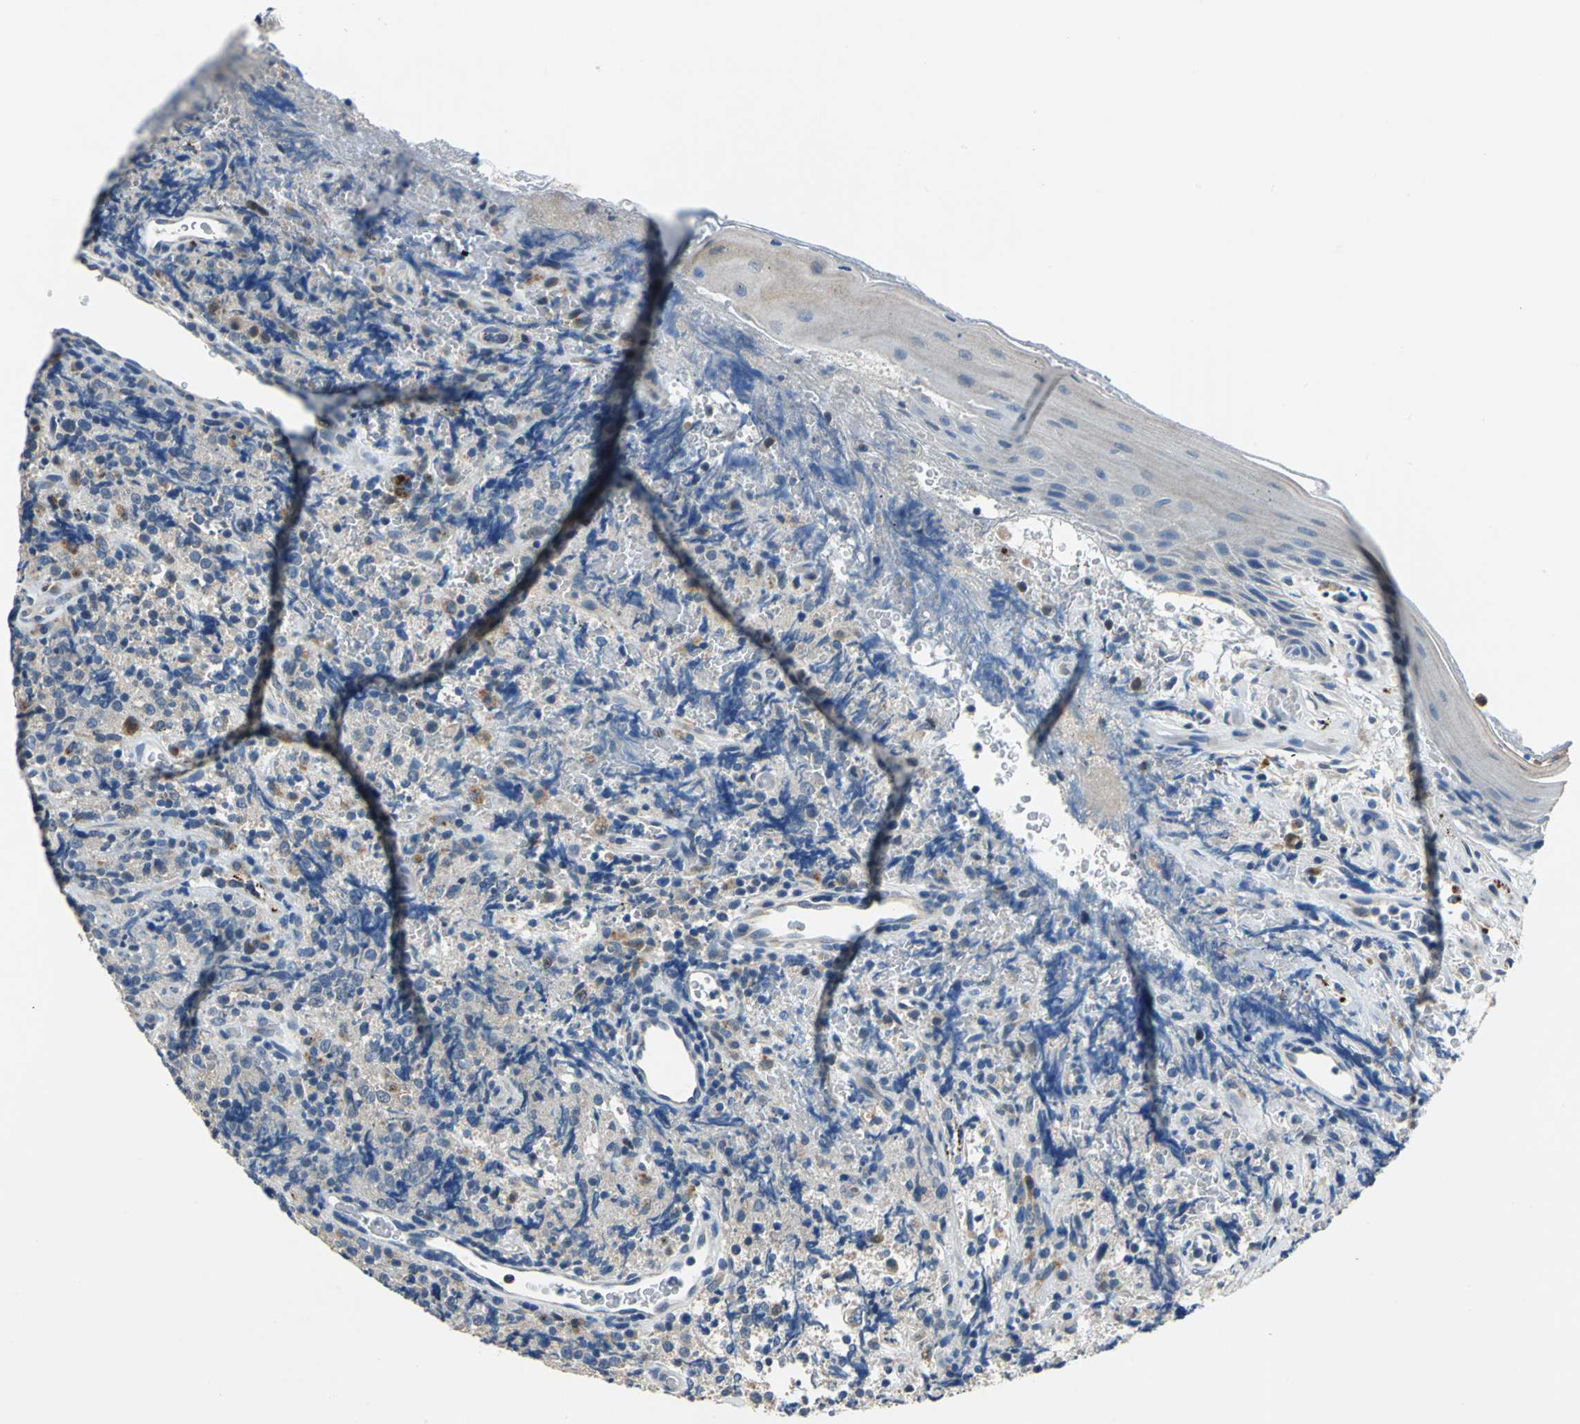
{"staining": {"intensity": "negative", "quantity": "none", "location": "none"}, "tissue": "lymphoma", "cell_type": "Tumor cells", "image_type": "cancer", "snomed": [{"axis": "morphology", "description": "Malignant lymphoma, non-Hodgkin's type, High grade"}, {"axis": "topography", "description": "Tonsil"}], "caption": "Lymphoma stained for a protein using IHC reveals no expression tumor cells.", "gene": "RASD2", "patient": {"sex": "female", "age": 36}}